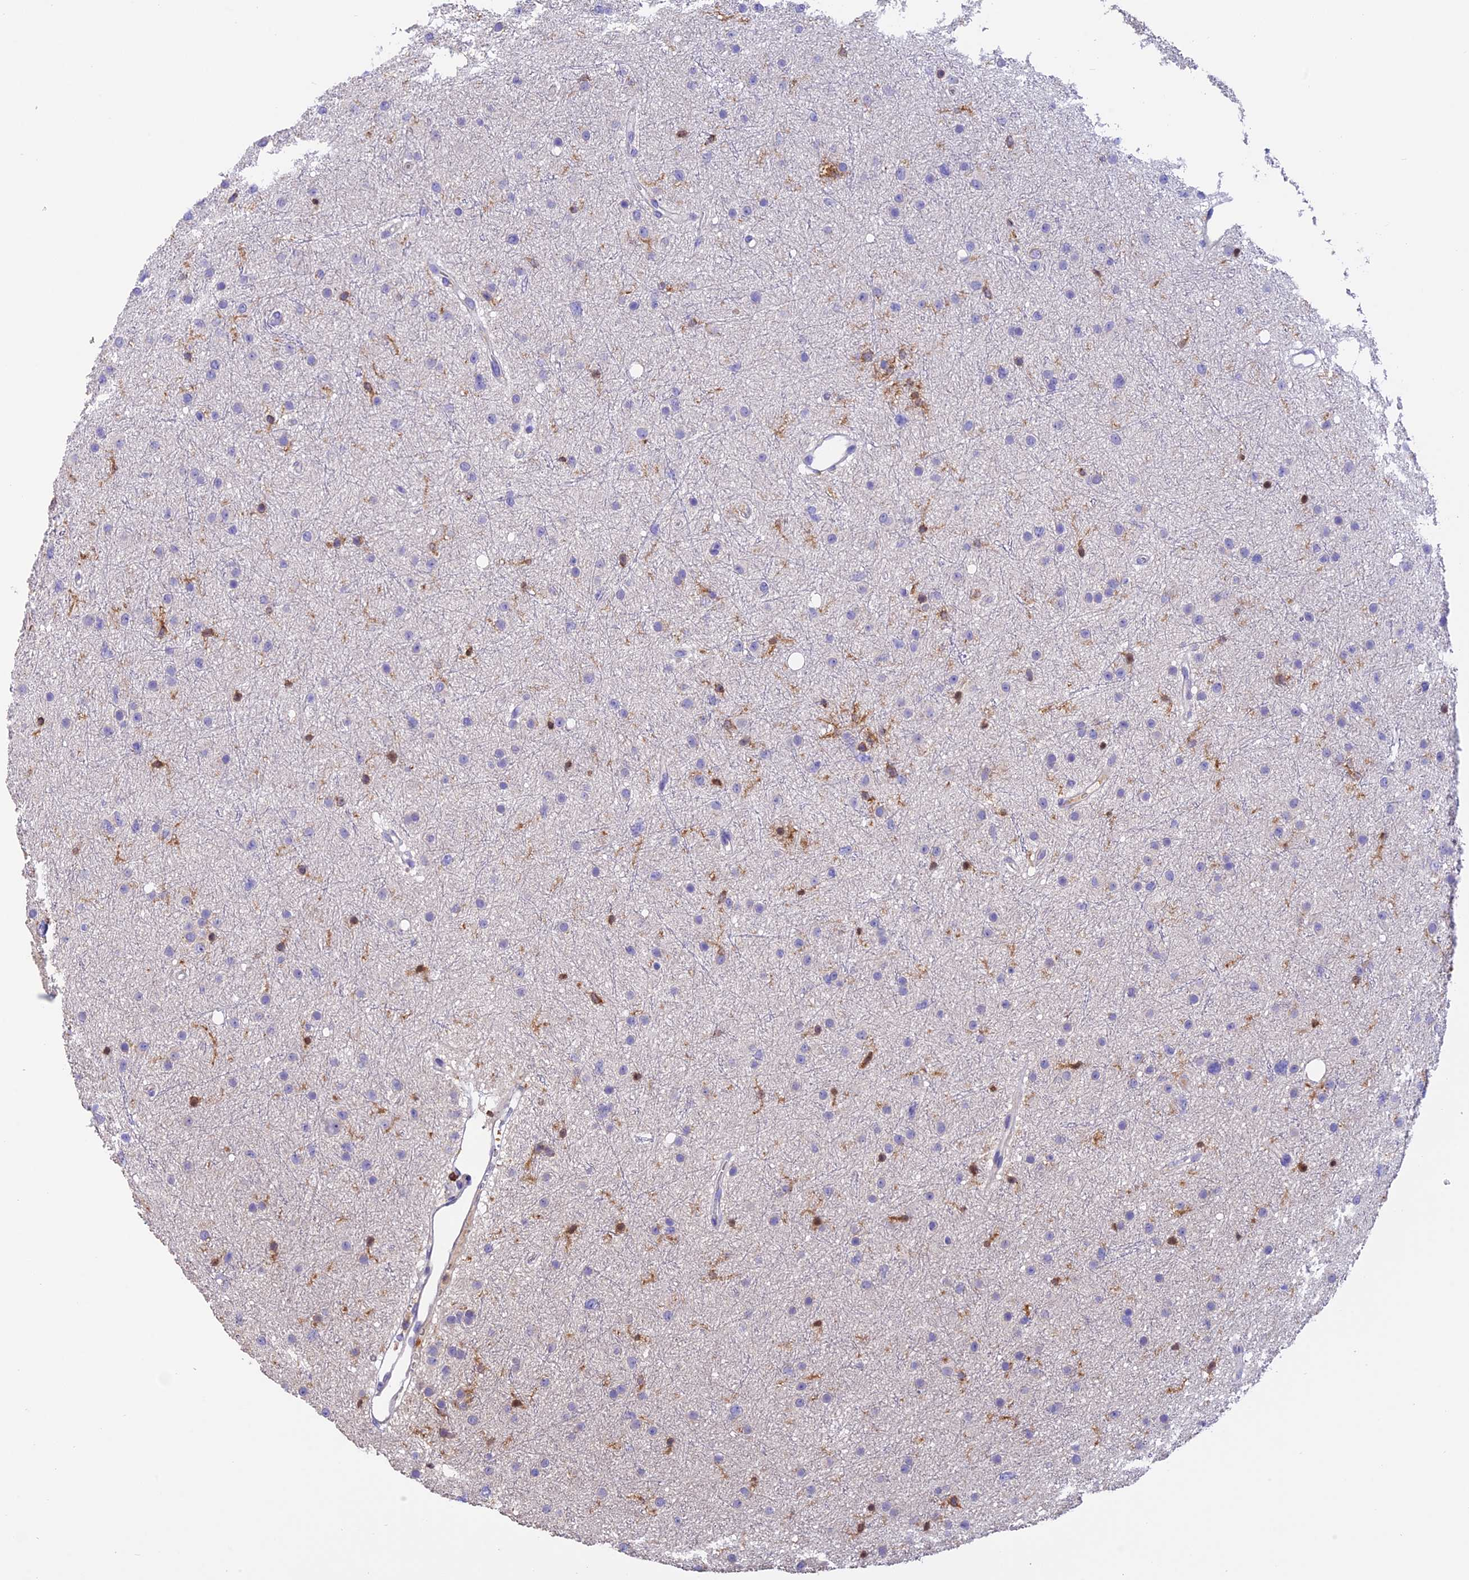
{"staining": {"intensity": "negative", "quantity": "none", "location": "none"}, "tissue": "glioma", "cell_type": "Tumor cells", "image_type": "cancer", "snomed": [{"axis": "morphology", "description": "Glioma, malignant, Low grade"}, {"axis": "topography", "description": "Cerebral cortex"}], "caption": "Tumor cells are negative for protein expression in human malignant glioma (low-grade). Brightfield microscopy of immunohistochemistry (IHC) stained with DAB (3,3'-diaminobenzidine) (brown) and hematoxylin (blue), captured at high magnification.", "gene": "LPXN", "patient": {"sex": "female", "age": 39}}